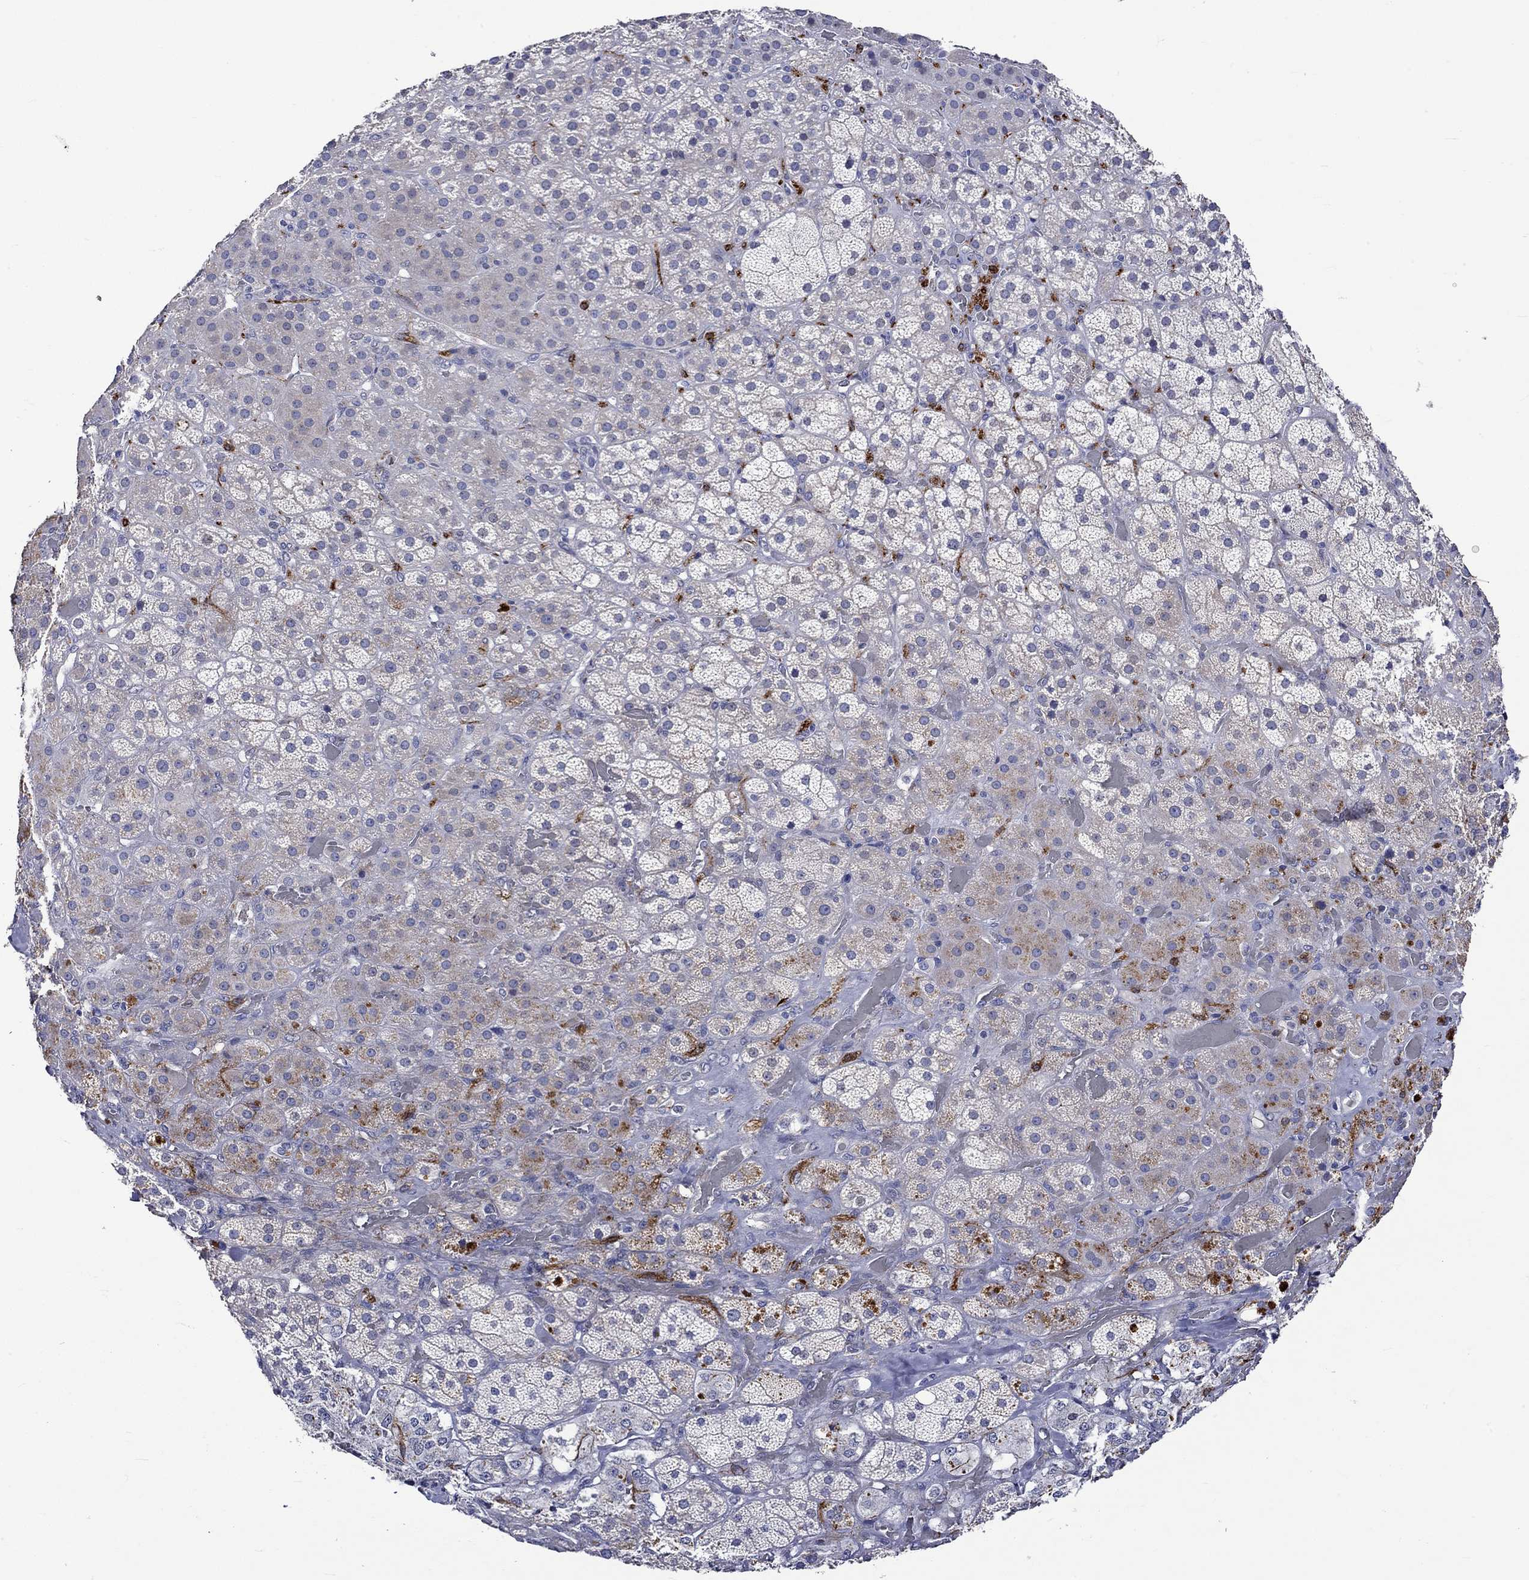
{"staining": {"intensity": "strong", "quantity": "<25%", "location": "cytoplasmic/membranous"}, "tissue": "adrenal gland", "cell_type": "Glandular cells", "image_type": "normal", "snomed": [{"axis": "morphology", "description": "Normal tissue, NOS"}, {"axis": "topography", "description": "Adrenal gland"}], "caption": "This is a photomicrograph of IHC staining of unremarkable adrenal gland, which shows strong positivity in the cytoplasmic/membranous of glandular cells.", "gene": "CRYAB", "patient": {"sex": "male", "age": 57}}